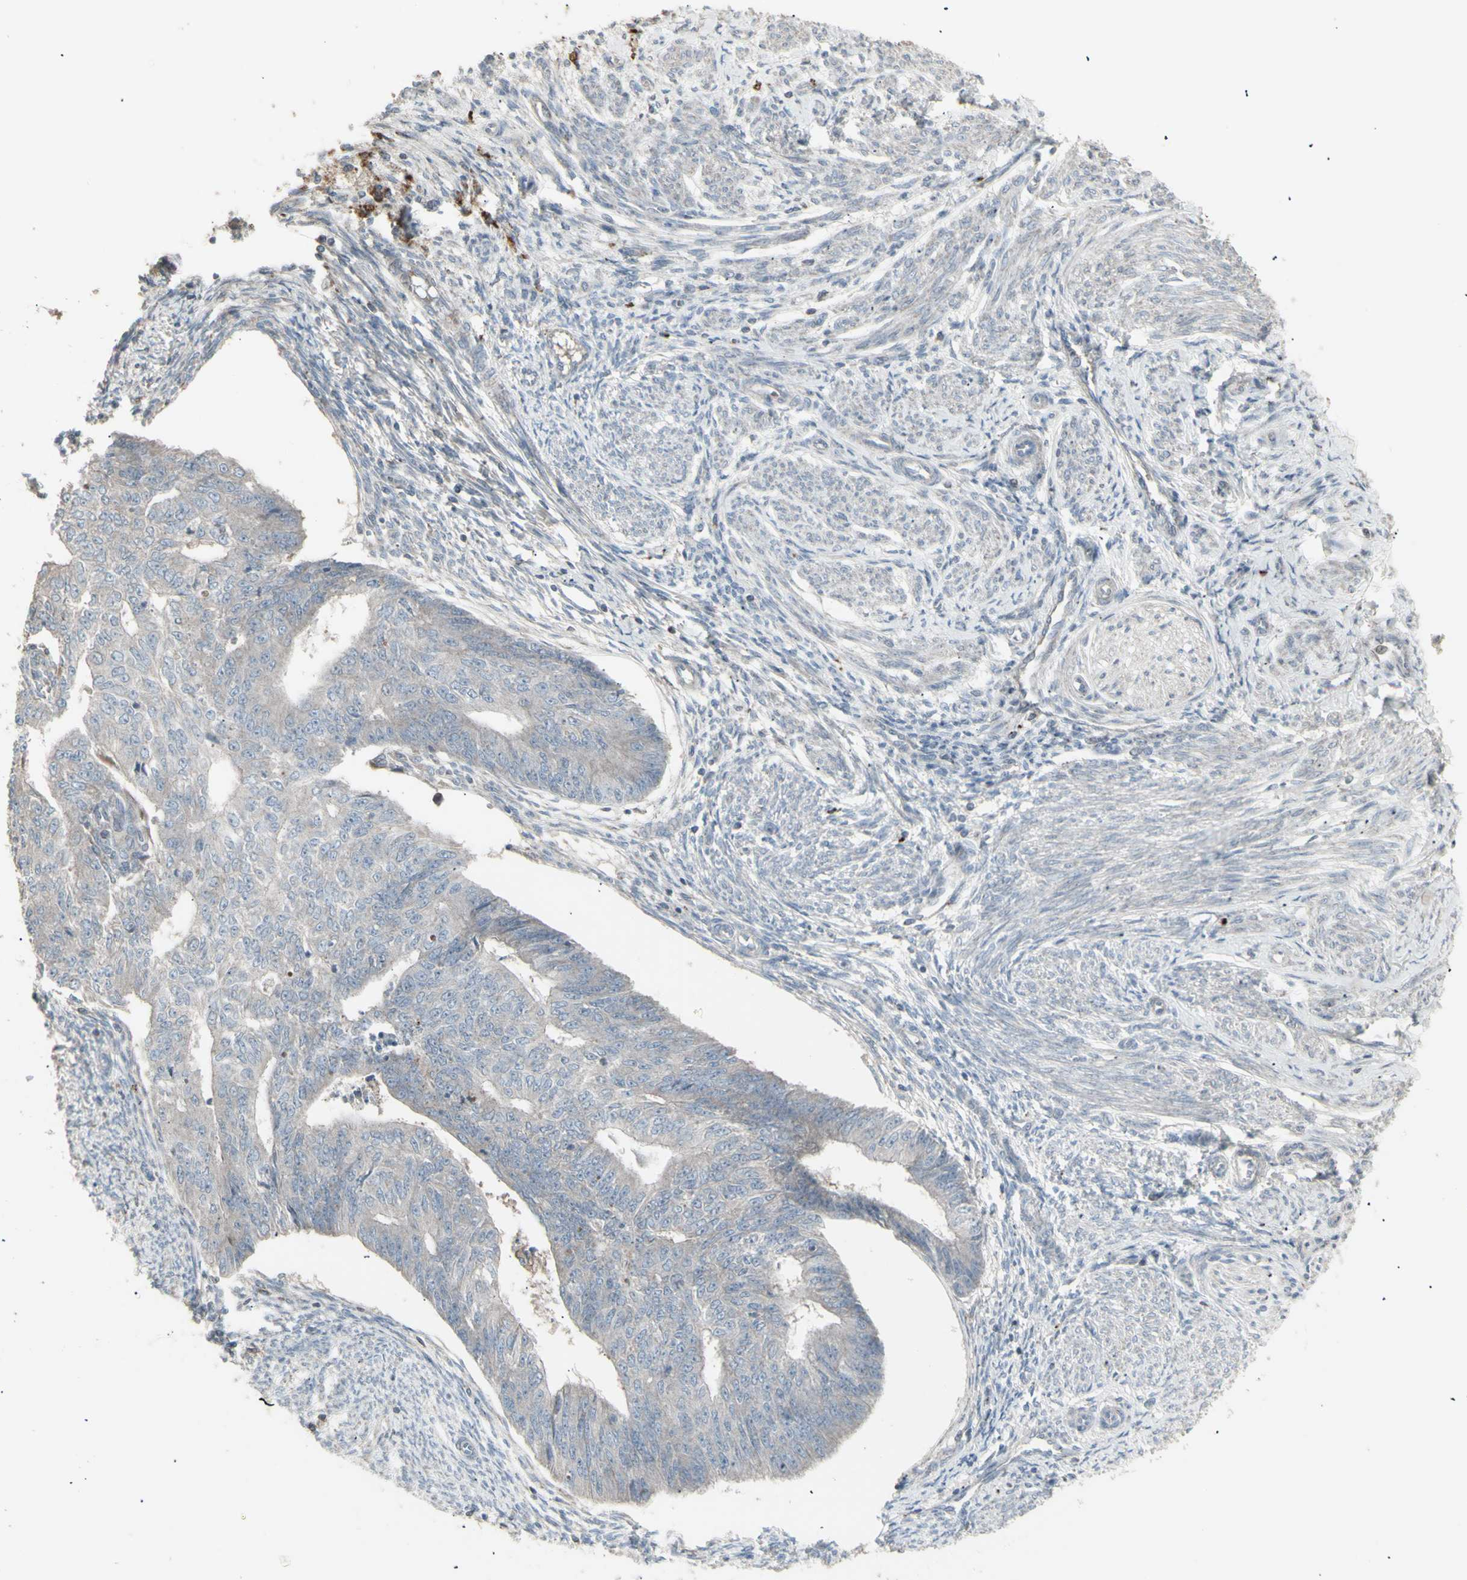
{"staining": {"intensity": "weak", "quantity": ">75%", "location": "cytoplasmic/membranous"}, "tissue": "endometrial cancer", "cell_type": "Tumor cells", "image_type": "cancer", "snomed": [{"axis": "morphology", "description": "Adenocarcinoma, NOS"}, {"axis": "topography", "description": "Endometrium"}], "caption": "This is an image of immunohistochemistry staining of endometrial cancer, which shows weak positivity in the cytoplasmic/membranous of tumor cells.", "gene": "RNASEL", "patient": {"sex": "female", "age": 32}}